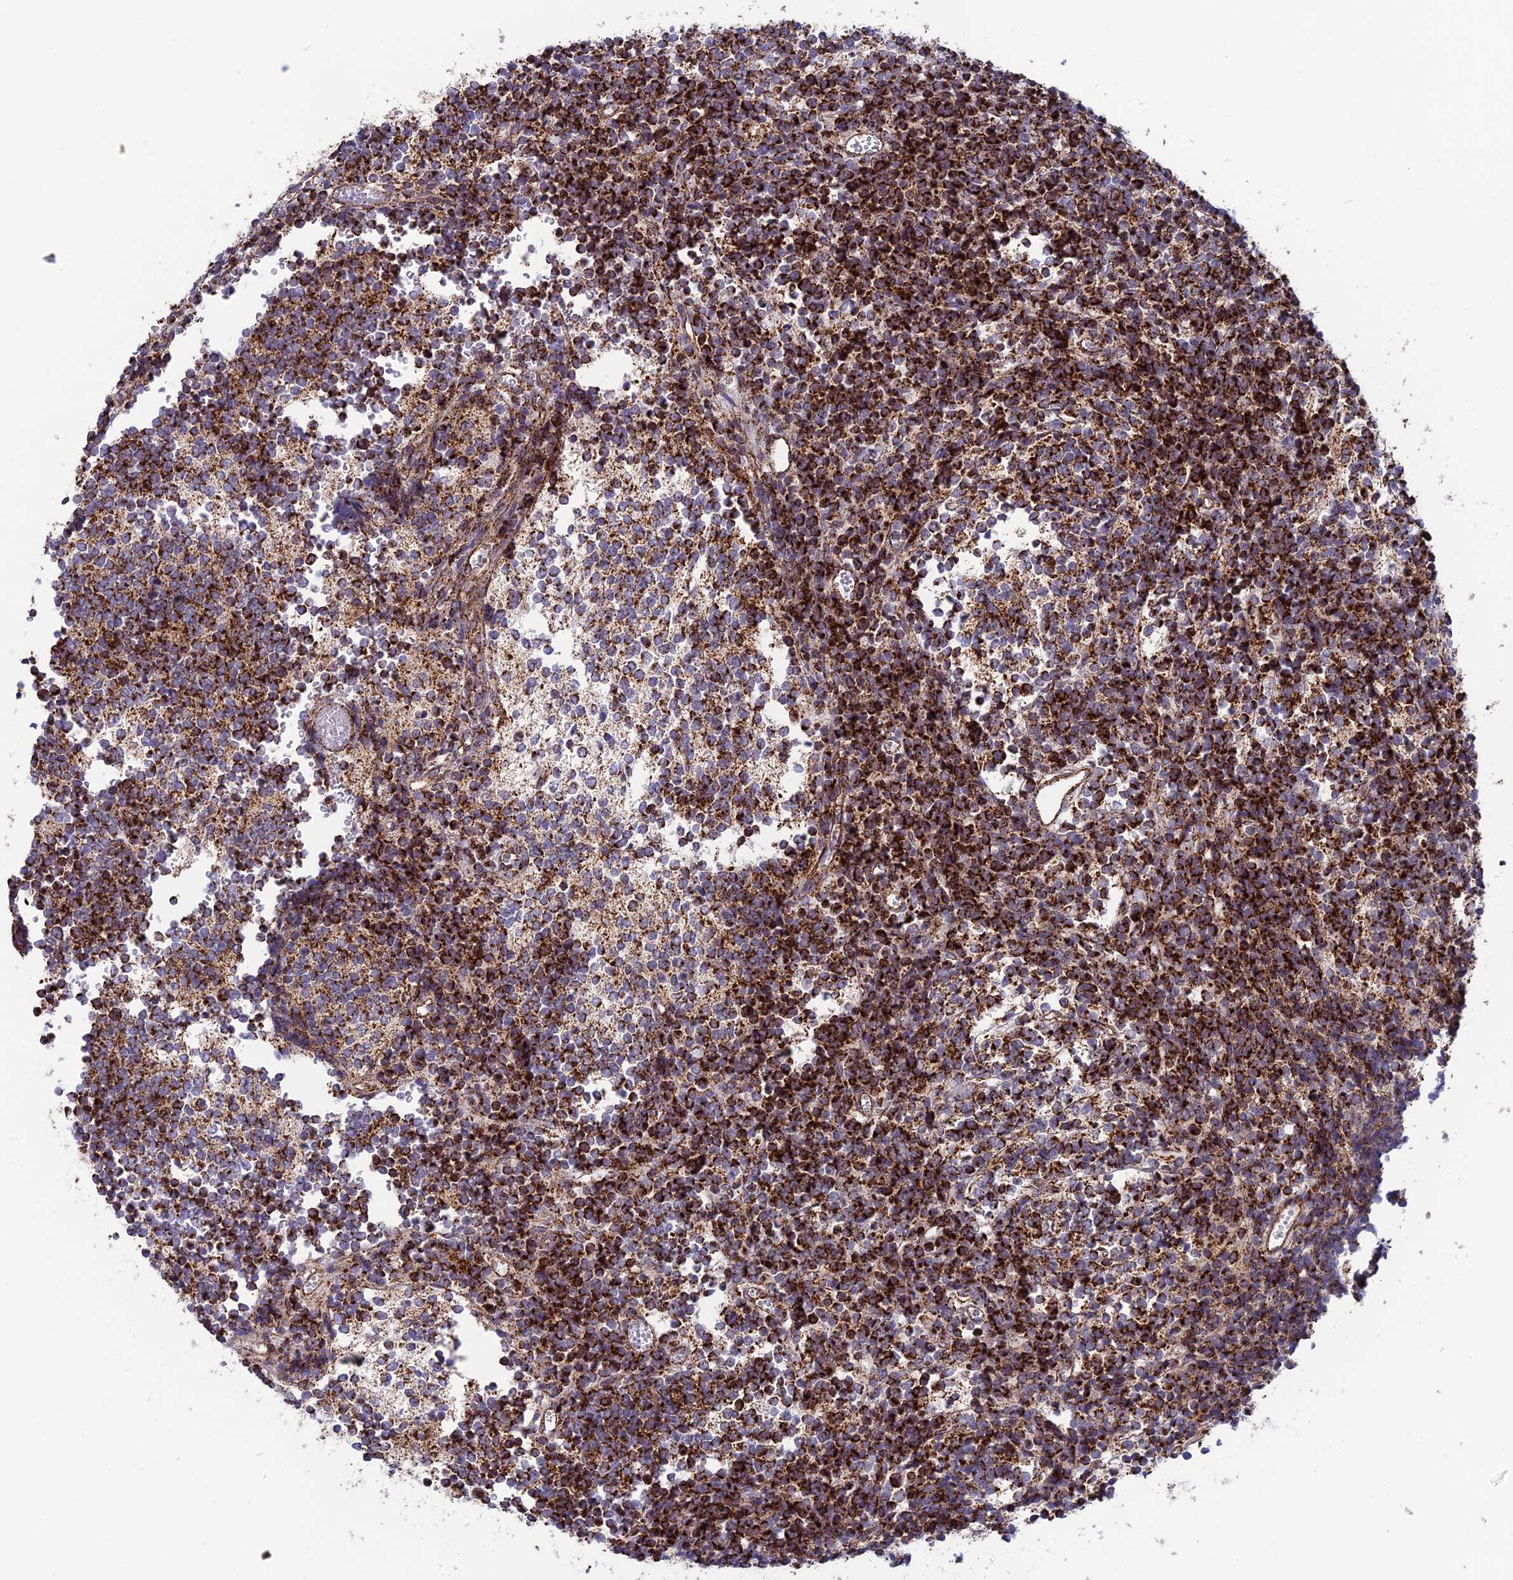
{"staining": {"intensity": "strong", "quantity": ">75%", "location": "cytoplasmic/membranous"}, "tissue": "glioma", "cell_type": "Tumor cells", "image_type": "cancer", "snomed": [{"axis": "morphology", "description": "Glioma, malignant, Low grade"}, {"axis": "topography", "description": "Brain"}], "caption": "Protein positivity by immunohistochemistry displays strong cytoplasmic/membranous positivity in approximately >75% of tumor cells in low-grade glioma (malignant). Nuclei are stained in blue.", "gene": "MRPS18B", "patient": {"sex": "female", "age": 1}}